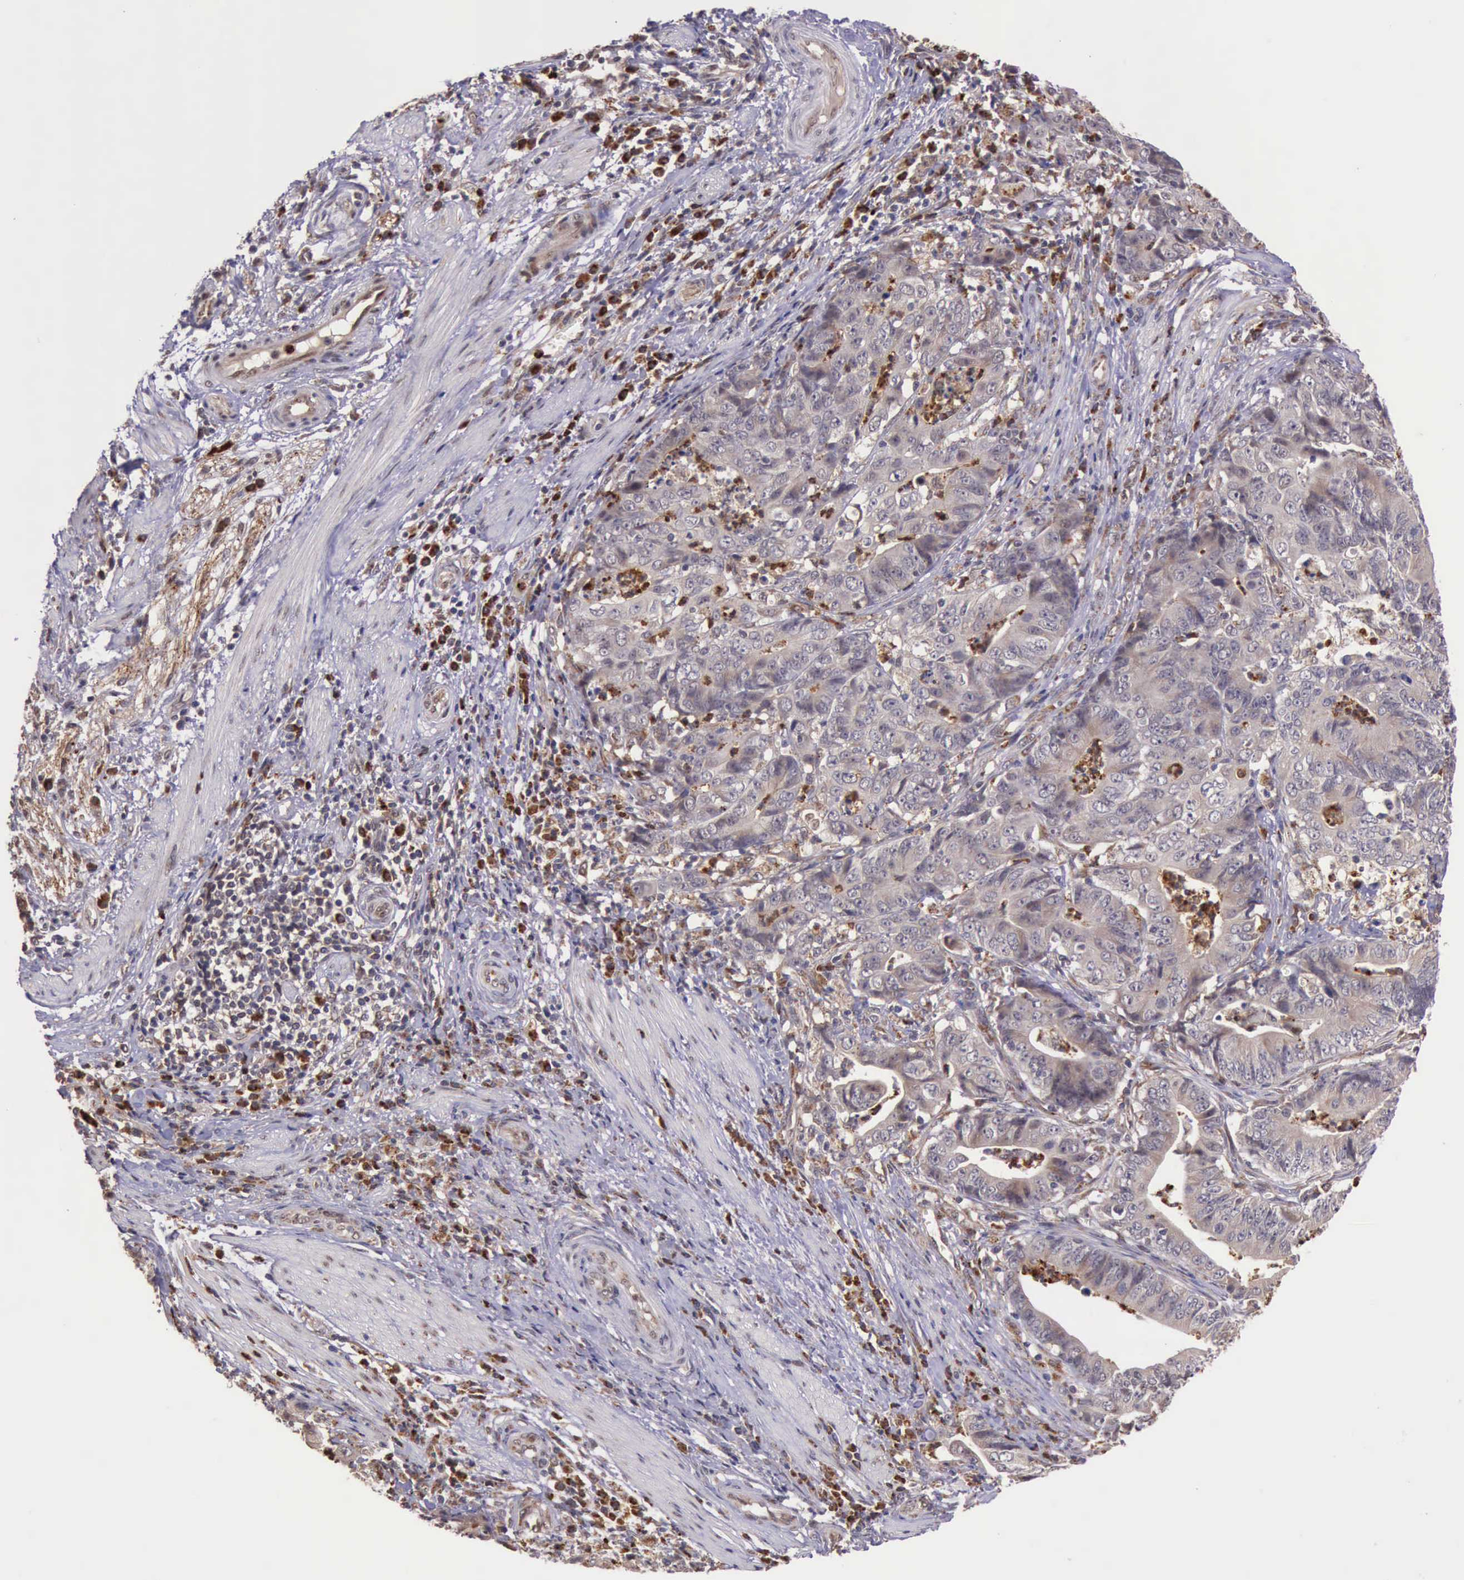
{"staining": {"intensity": "weak", "quantity": "25%-75%", "location": "cytoplasmic/membranous"}, "tissue": "stomach cancer", "cell_type": "Tumor cells", "image_type": "cancer", "snomed": [{"axis": "morphology", "description": "Adenocarcinoma, NOS"}, {"axis": "topography", "description": "Stomach, lower"}], "caption": "Immunohistochemistry (IHC) micrograph of human adenocarcinoma (stomach) stained for a protein (brown), which shows low levels of weak cytoplasmic/membranous expression in about 25%-75% of tumor cells.", "gene": "ARMCX3", "patient": {"sex": "female", "age": 86}}